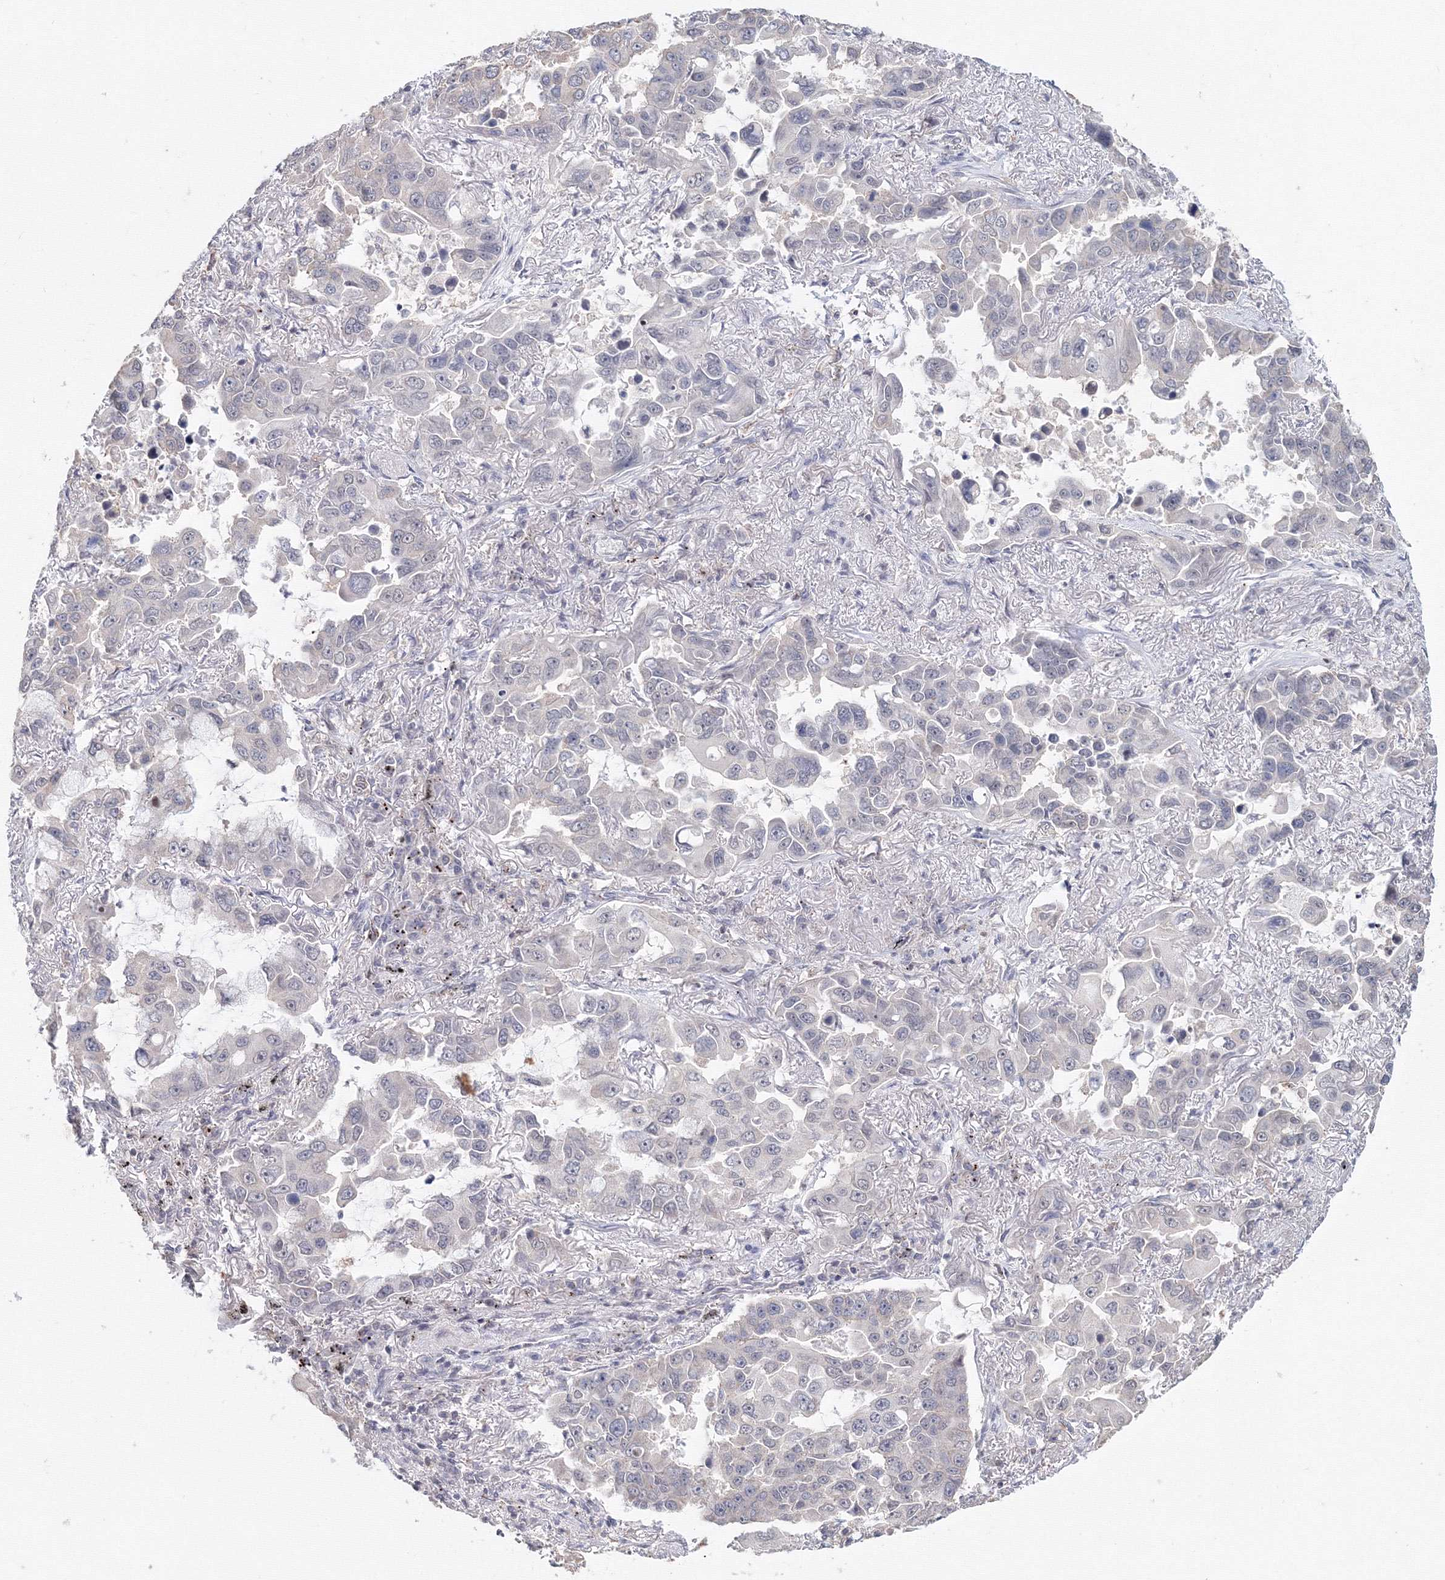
{"staining": {"intensity": "negative", "quantity": "none", "location": "none"}, "tissue": "lung cancer", "cell_type": "Tumor cells", "image_type": "cancer", "snomed": [{"axis": "morphology", "description": "Adenocarcinoma, NOS"}, {"axis": "topography", "description": "Lung"}], "caption": "Immunohistochemistry (IHC) photomicrograph of human adenocarcinoma (lung) stained for a protein (brown), which displays no positivity in tumor cells.", "gene": "SLC7A7", "patient": {"sex": "male", "age": 64}}